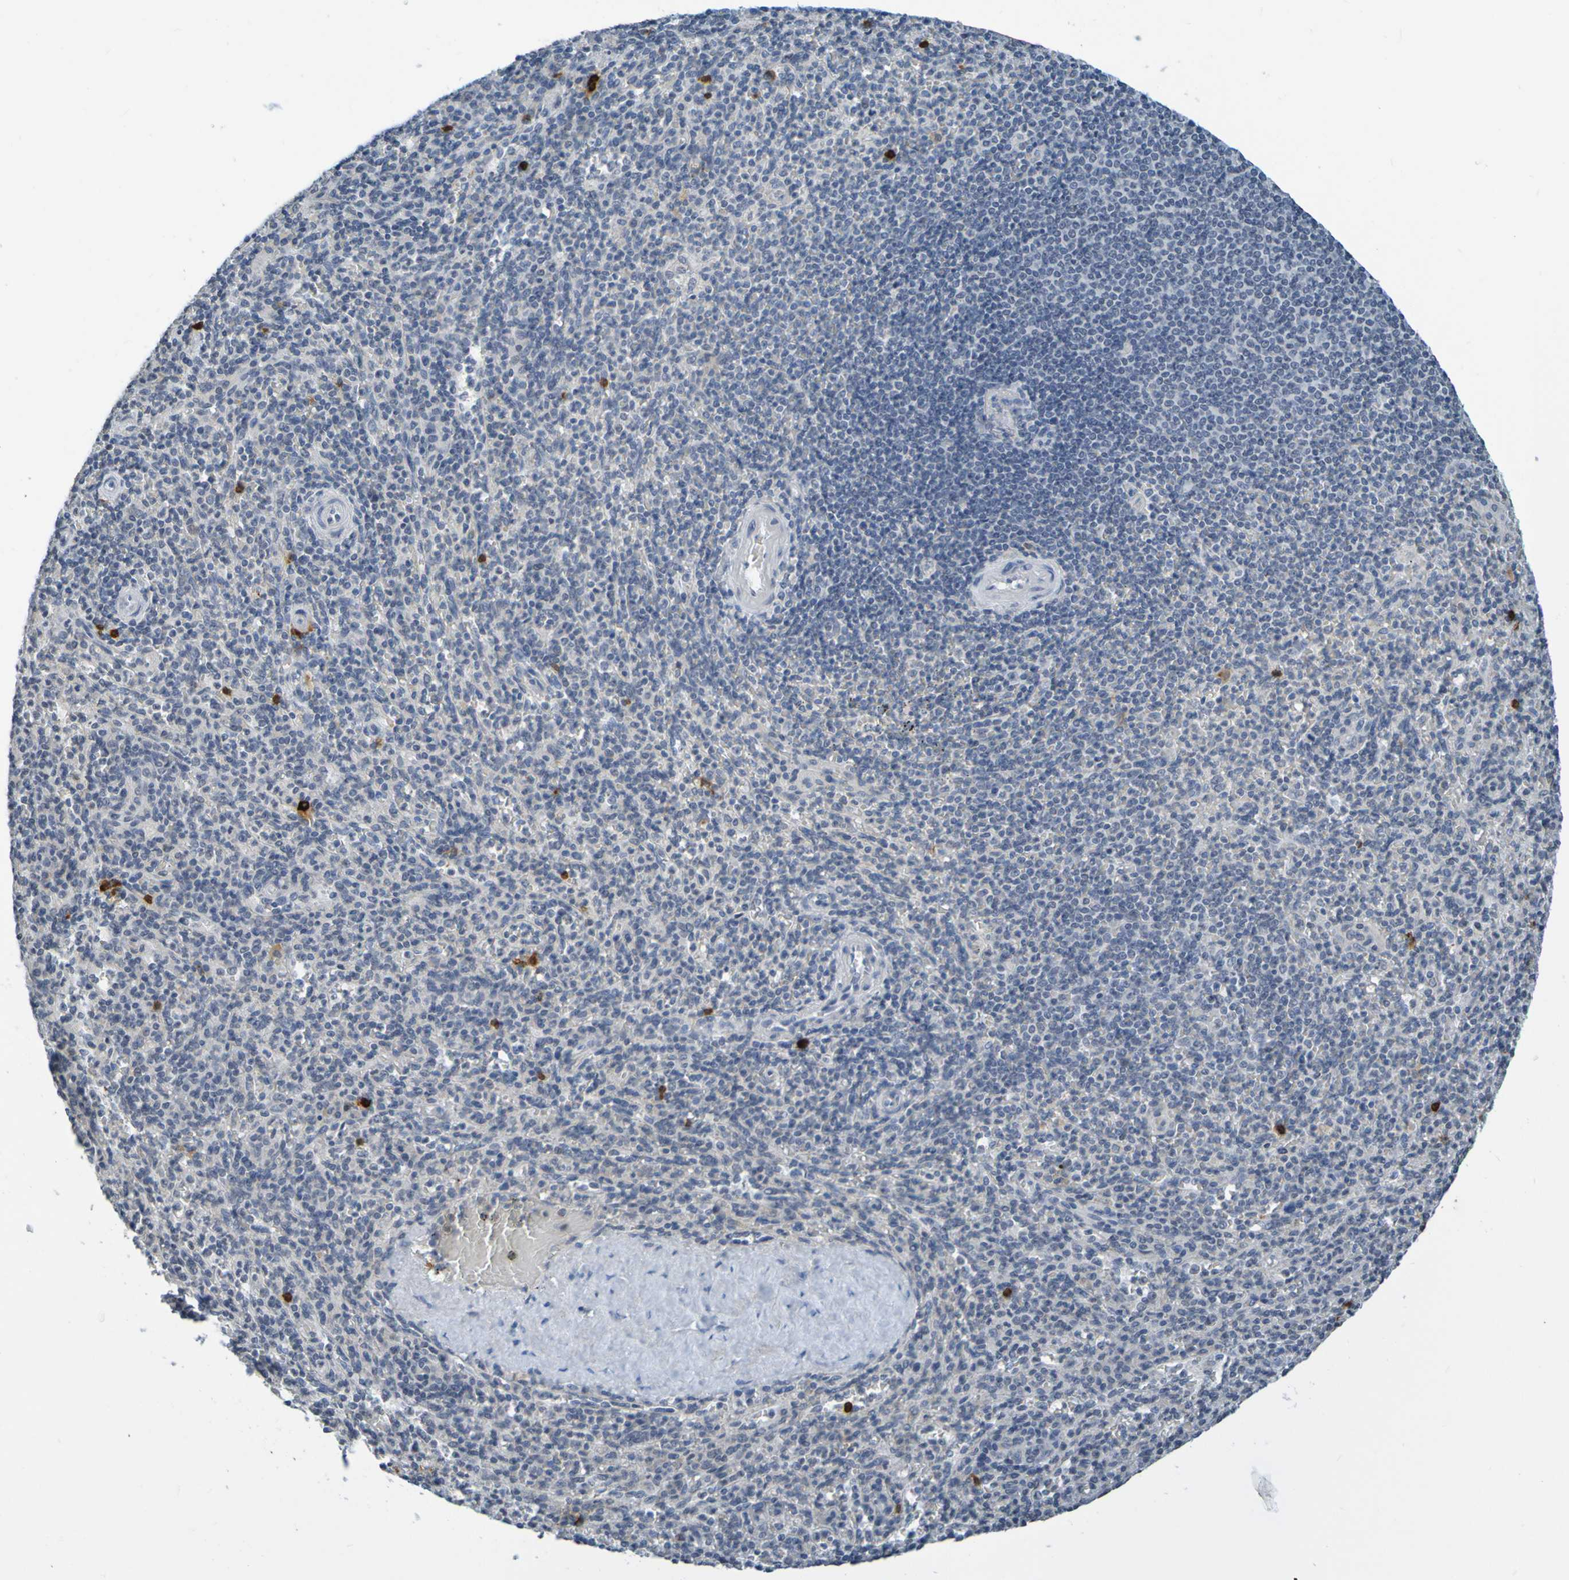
{"staining": {"intensity": "negative", "quantity": "none", "location": "none"}, "tissue": "spleen", "cell_type": "Cells in red pulp", "image_type": "normal", "snomed": [{"axis": "morphology", "description": "Normal tissue, NOS"}, {"axis": "topography", "description": "Spleen"}], "caption": "The IHC image has no significant expression in cells in red pulp of spleen.", "gene": "C3AR1", "patient": {"sex": "male", "age": 36}}